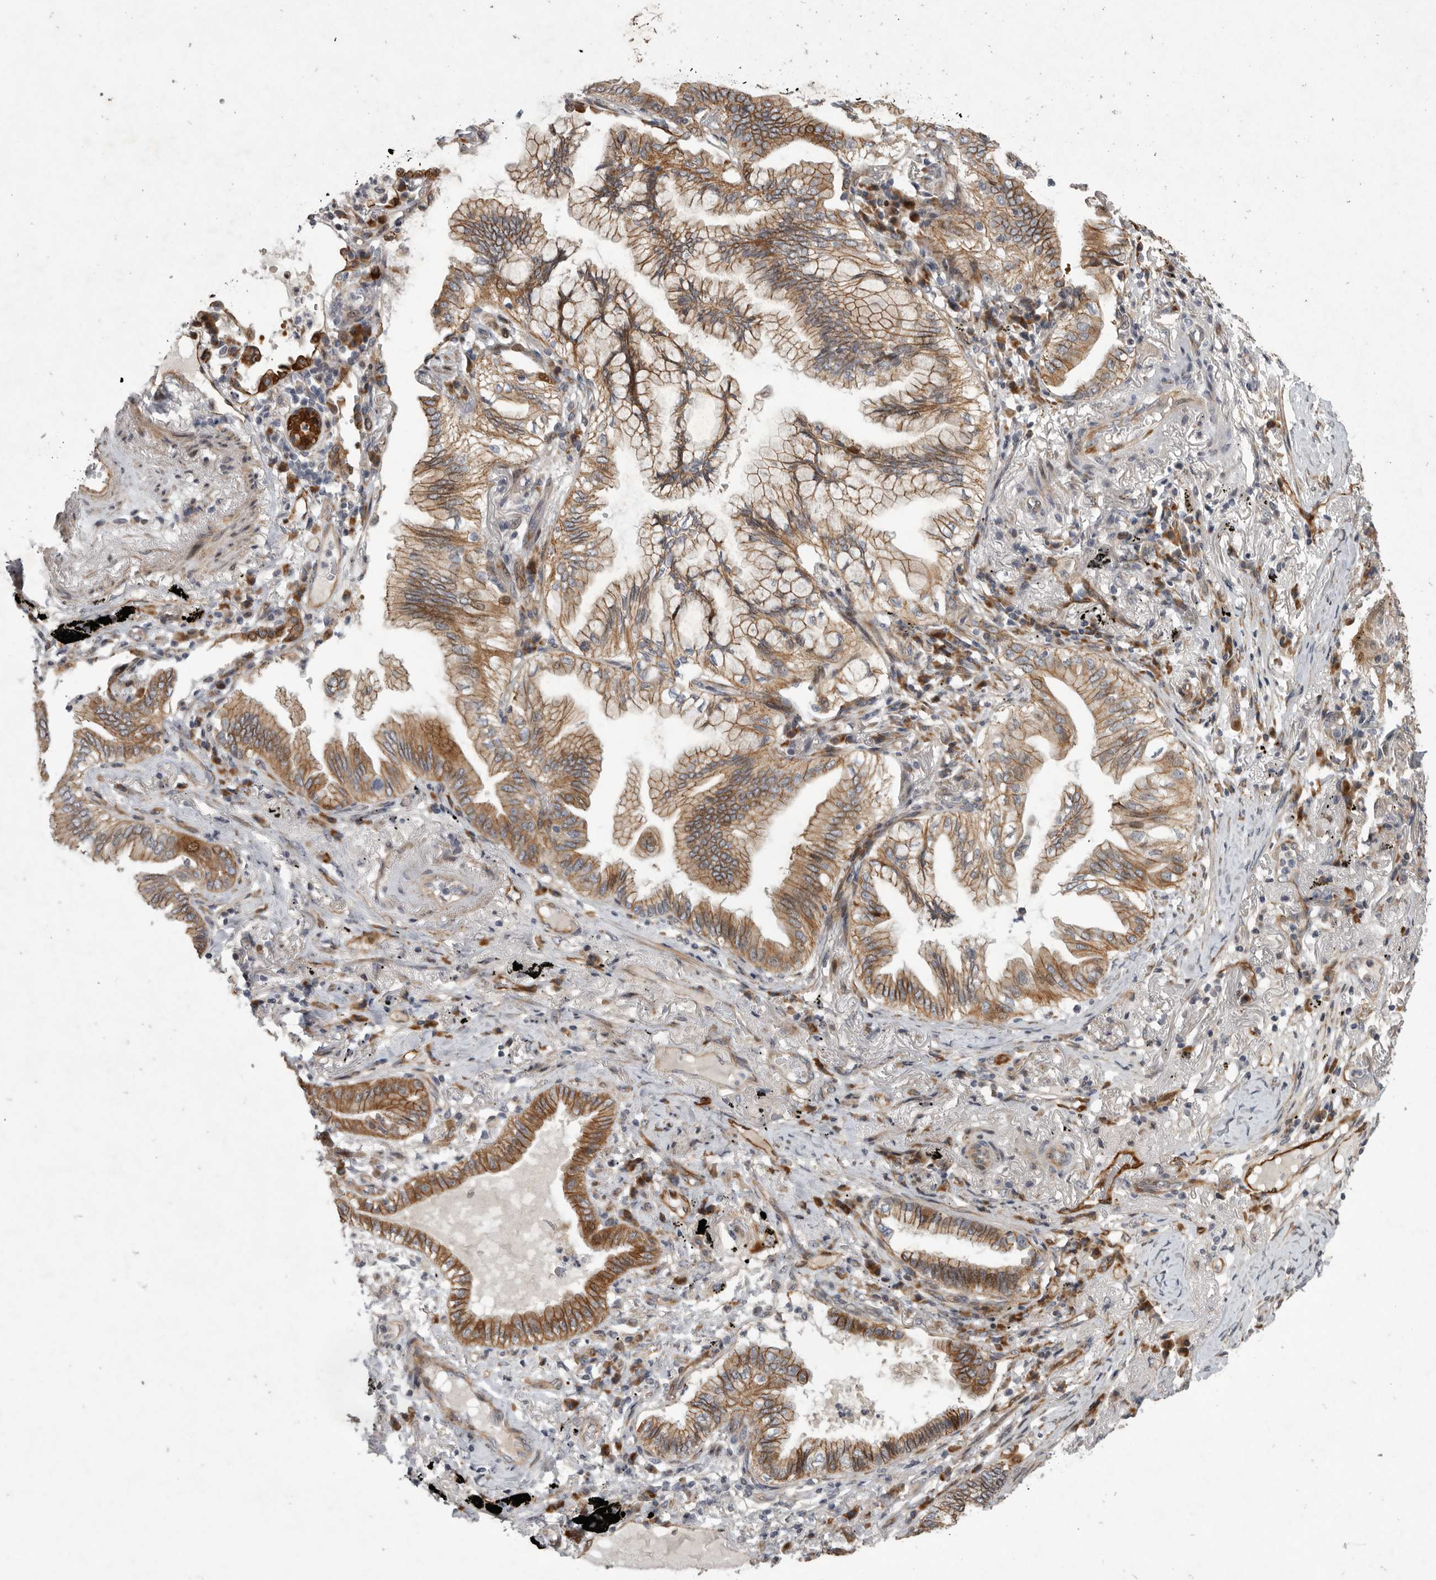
{"staining": {"intensity": "strong", "quantity": ">75%", "location": "cytoplasmic/membranous"}, "tissue": "lung cancer", "cell_type": "Tumor cells", "image_type": "cancer", "snomed": [{"axis": "morphology", "description": "Adenocarcinoma, NOS"}, {"axis": "topography", "description": "Lung"}], "caption": "Immunohistochemical staining of lung cancer (adenocarcinoma) displays strong cytoplasmic/membranous protein positivity in approximately >75% of tumor cells.", "gene": "MPDZ", "patient": {"sex": "female", "age": 70}}